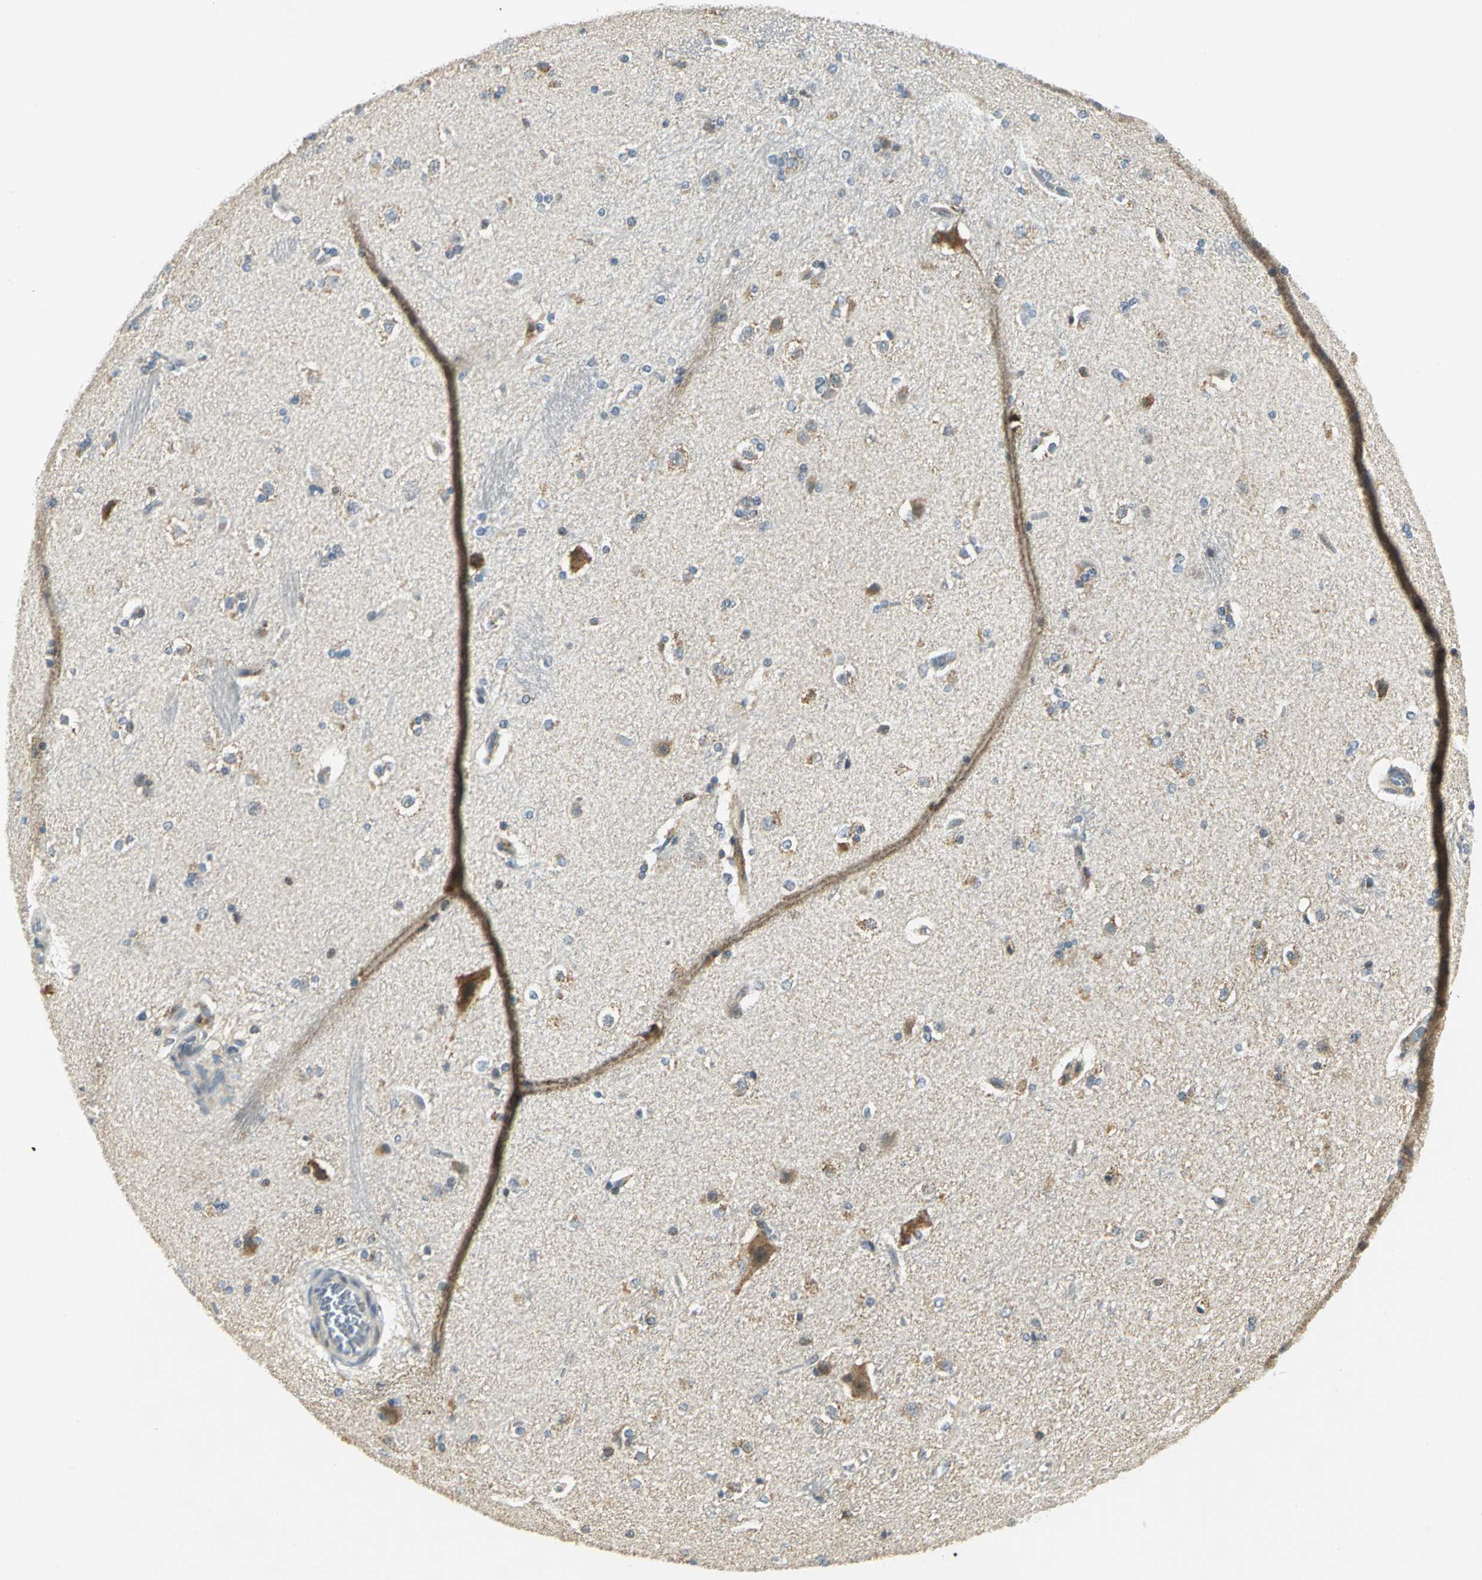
{"staining": {"intensity": "negative", "quantity": "none", "location": "none"}, "tissue": "caudate", "cell_type": "Glial cells", "image_type": "normal", "snomed": [{"axis": "morphology", "description": "Normal tissue, NOS"}, {"axis": "topography", "description": "Lateral ventricle wall"}], "caption": "Glial cells show no significant staining in unremarkable caudate.", "gene": "USP40", "patient": {"sex": "female", "age": 19}}